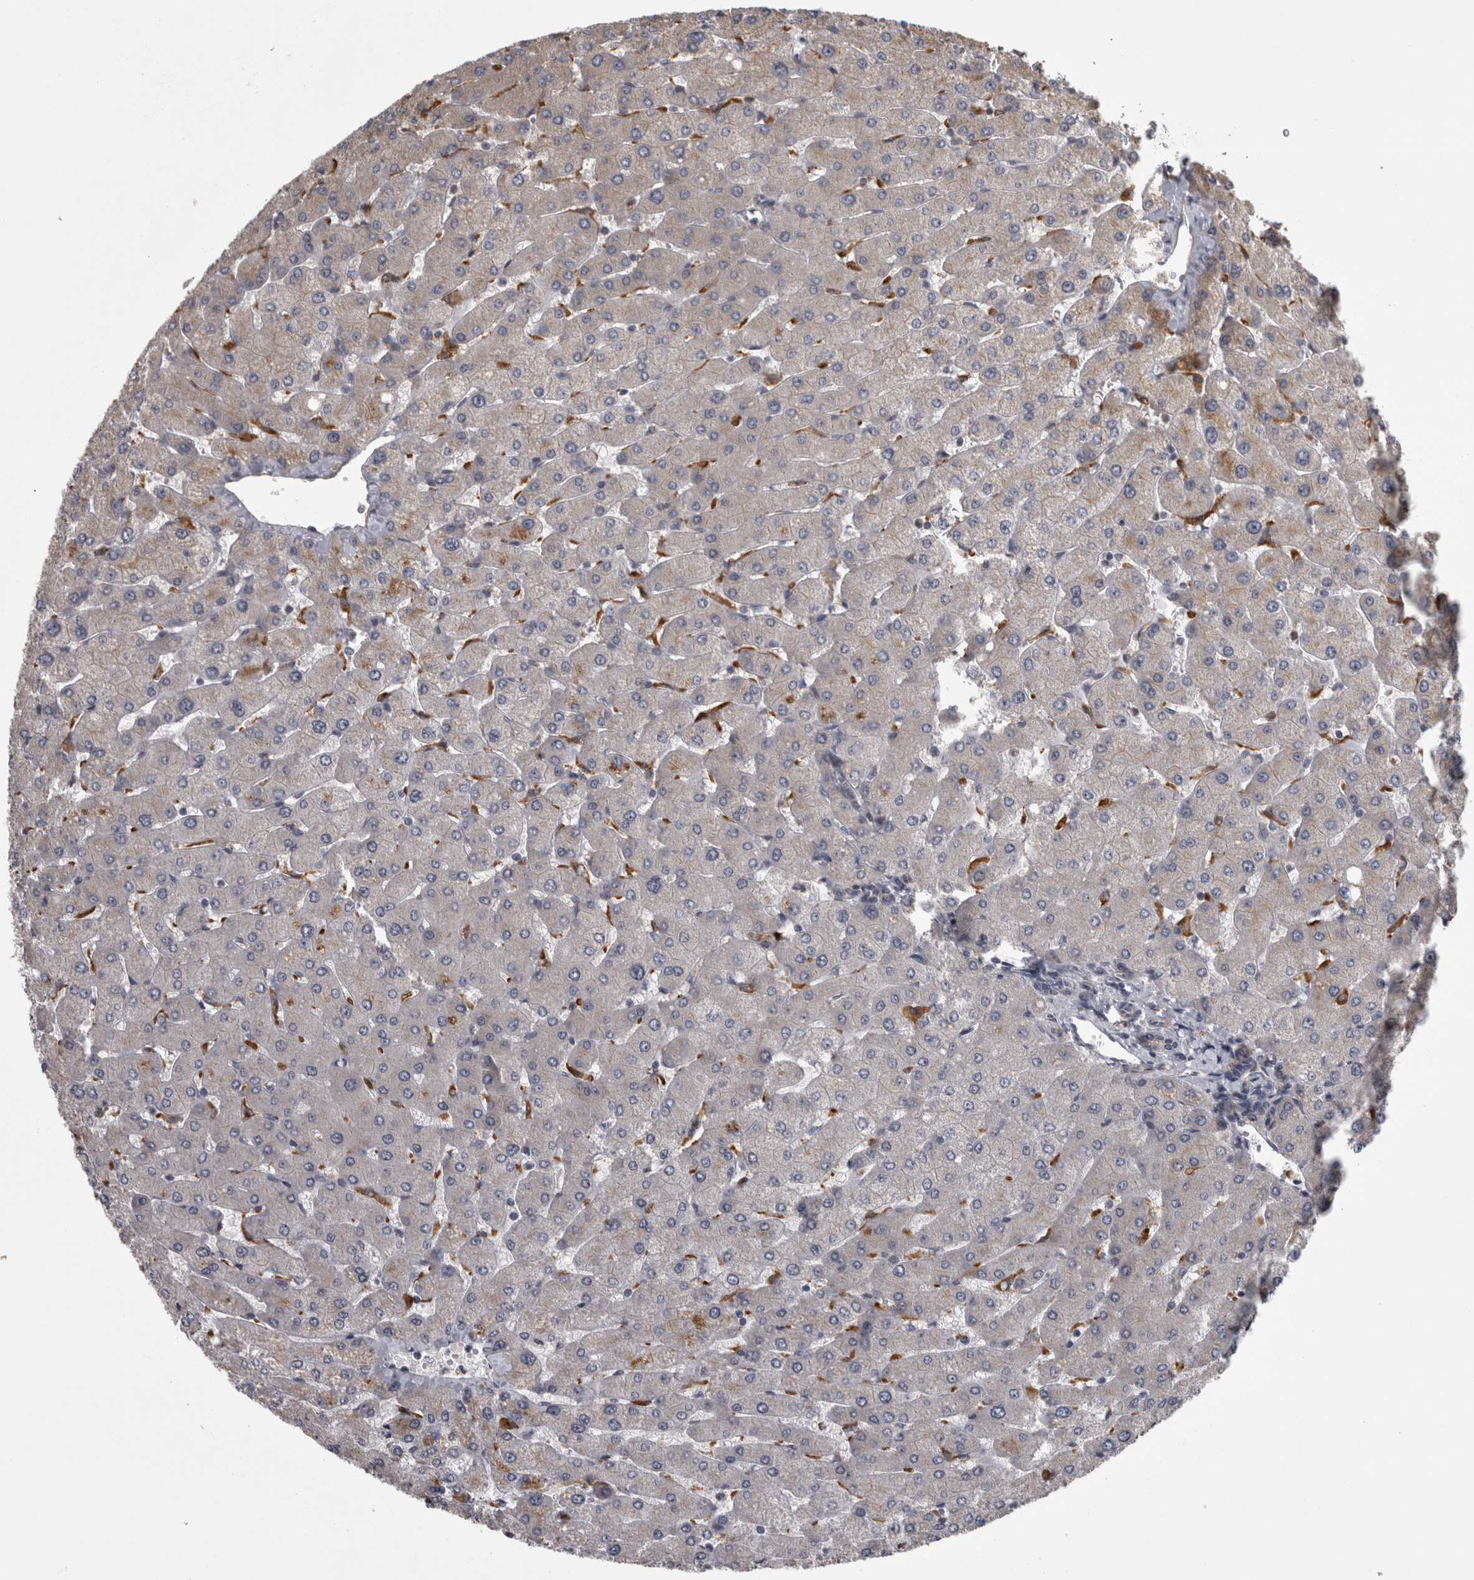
{"staining": {"intensity": "negative", "quantity": "none", "location": "none"}, "tissue": "liver", "cell_type": "Cholangiocytes", "image_type": "normal", "snomed": [{"axis": "morphology", "description": "Normal tissue, NOS"}, {"axis": "topography", "description": "Liver"}], "caption": "Histopathology image shows no significant protein positivity in cholangiocytes of benign liver.", "gene": "PRKCI", "patient": {"sex": "male", "age": 55}}